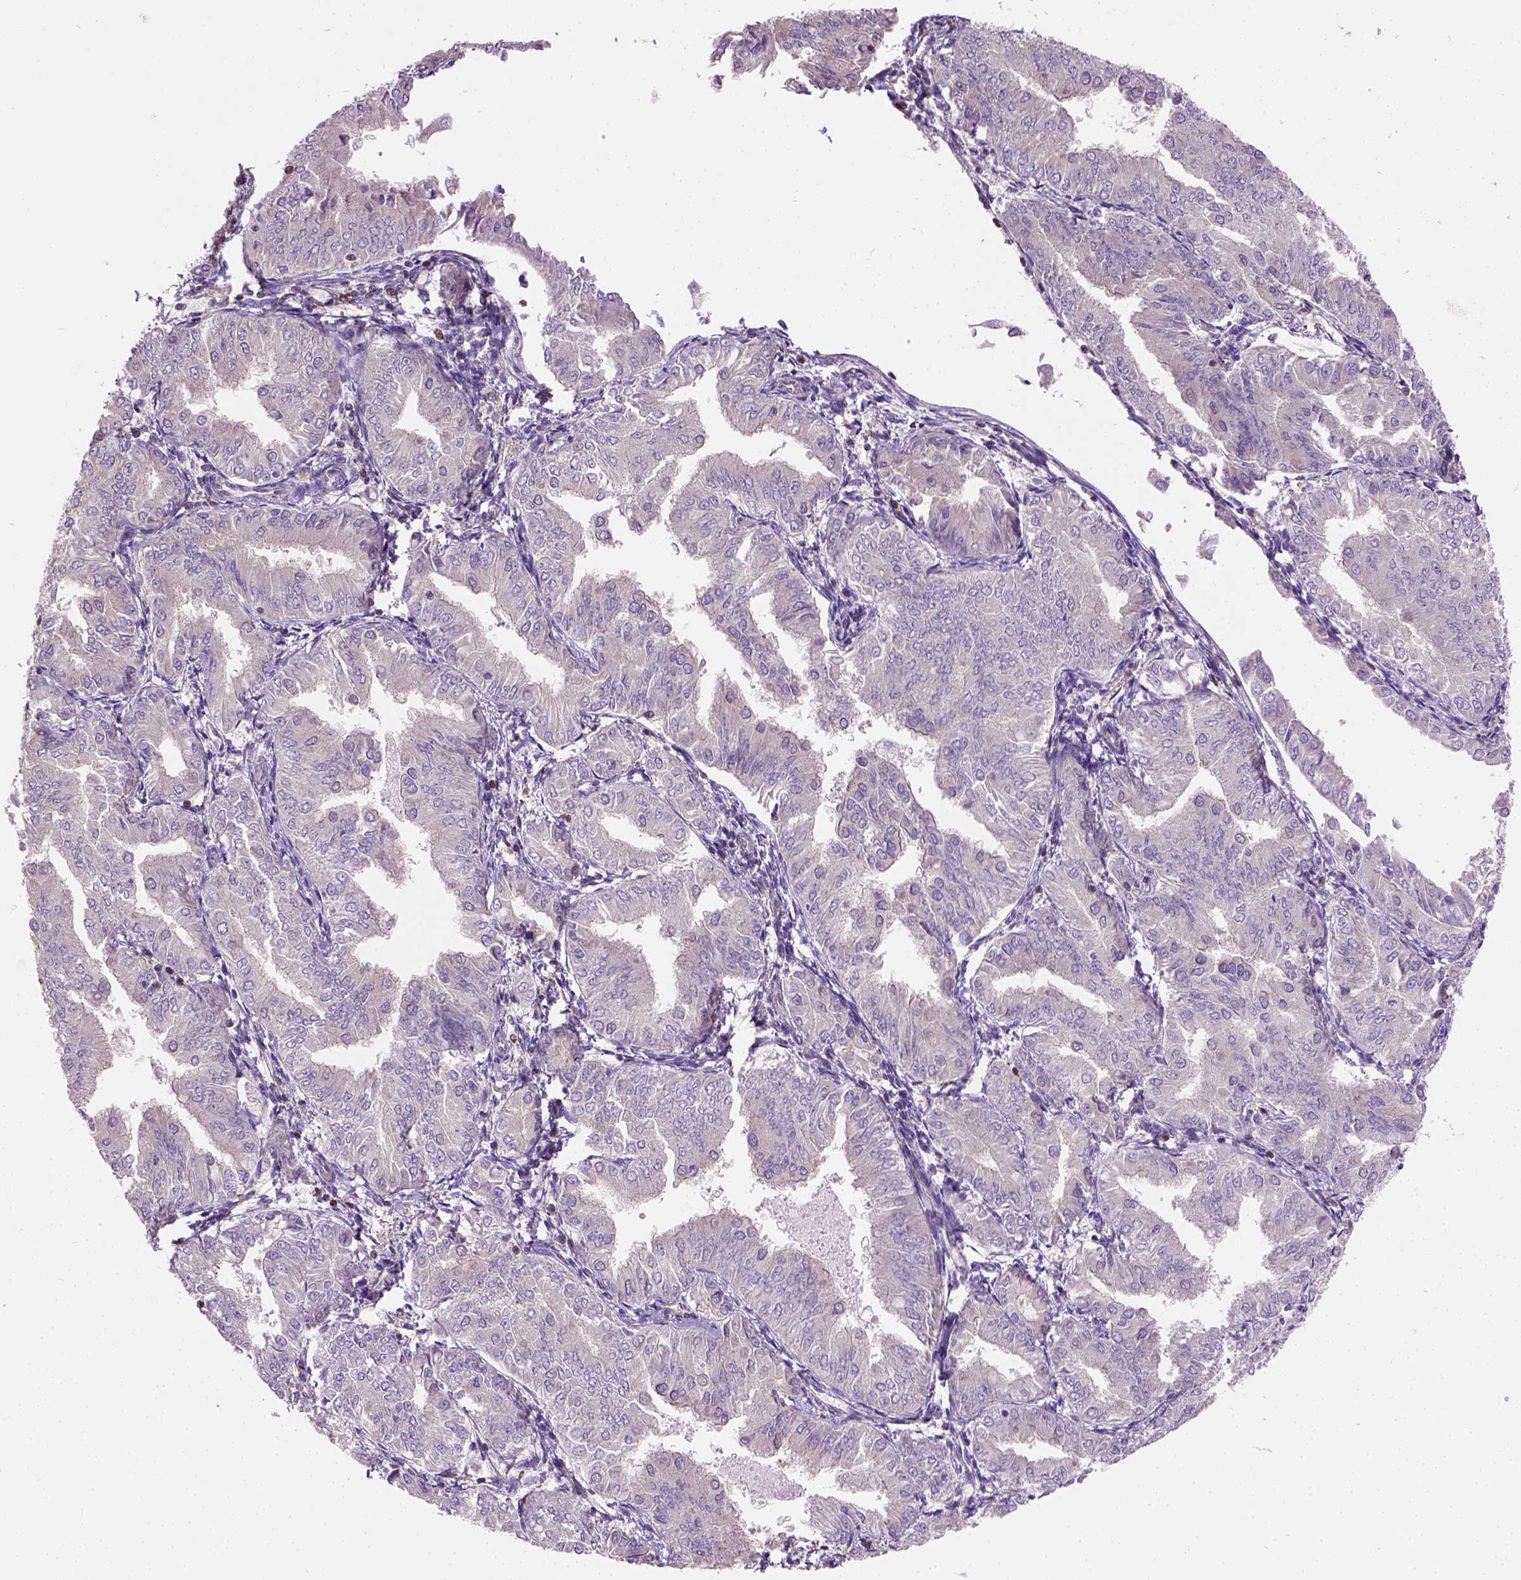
{"staining": {"intensity": "weak", "quantity": ">75%", "location": "cytoplasmic/membranous,nuclear"}, "tissue": "endometrial cancer", "cell_type": "Tumor cells", "image_type": "cancer", "snomed": [{"axis": "morphology", "description": "Adenocarcinoma, NOS"}, {"axis": "topography", "description": "Endometrium"}], "caption": "Adenocarcinoma (endometrial) stained for a protein demonstrates weak cytoplasmic/membranous and nuclear positivity in tumor cells.", "gene": "CRACR2A", "patient": {"sex": "female", "age": 53}}